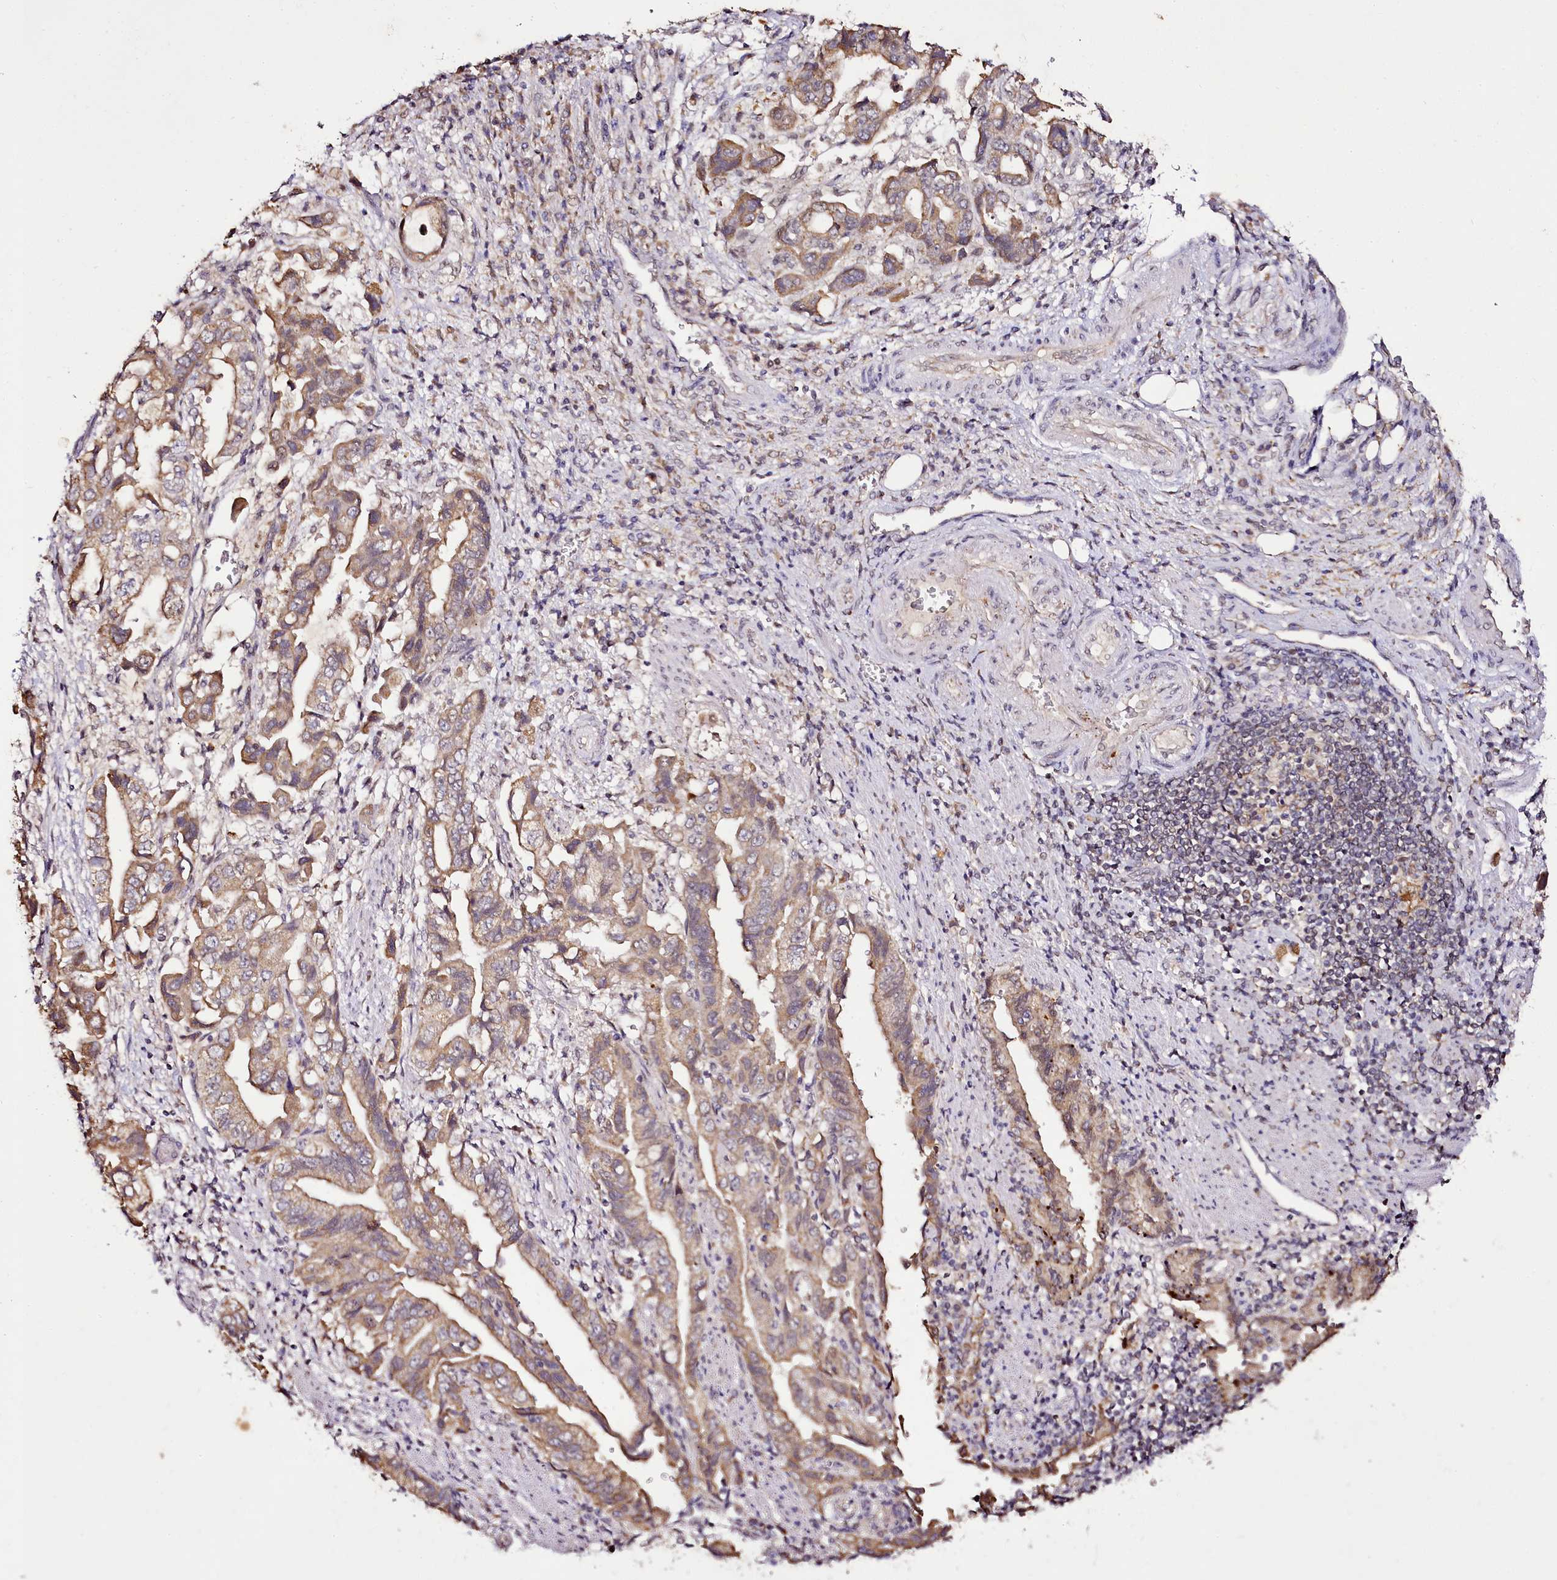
{"staining": {"intensity": "moderate", "quantity": ">75%", "location": "cytoplasmic/membranous"}, "tissue": "stomach cancer", "cell_type": "Tumor cells", "image_type": "cancer", "snomed": [{"axis": "morphology", "description": "Adenocarcinoma, NOS"}, {"axis": "topography", "description": "Stomach"}], "caption": "Tumor cells show medium levels of moderate cytoplasmic/membranous expression in about >75% of cells in human stomach cancer.", "gene": "EDIL3", "patient": {"sex": "male", "age": 62}}